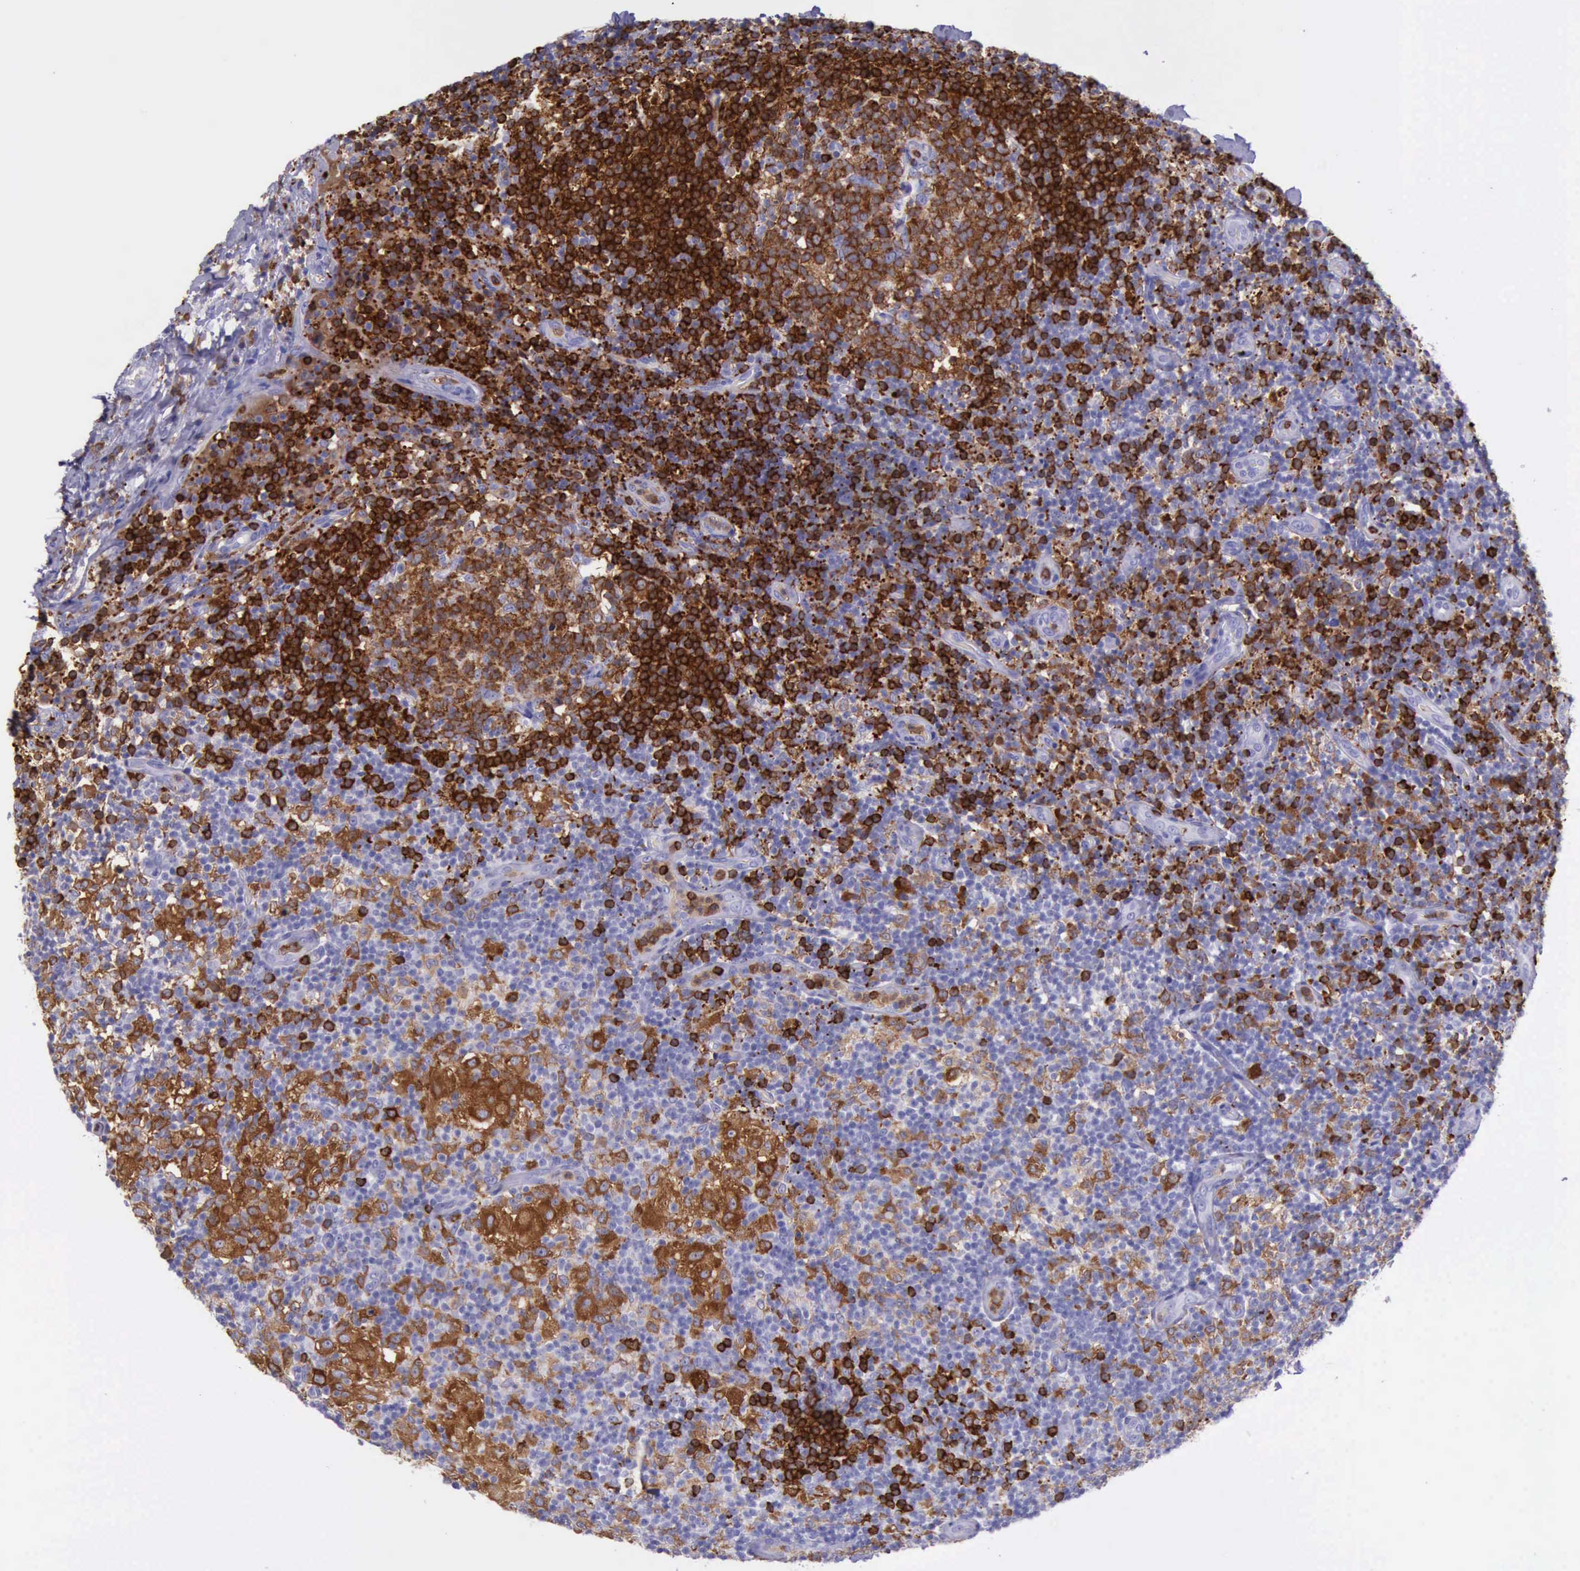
{"staining": {"intensity": "moderate", "quantity": ">75%", "location": "cytoplasmic/membranous"}, "tissue": "lymph node", "cell_type": "Germinal center cells", "image_type": "normal", "snomed": [{"axis": "morphology", "description": "Normal tissue, NOS"}, {"axis": "morphology", "description": "Inflammation, NOS"}, {"axis": "topography", "description": "Lymph node"}], "caption": "DAB (3,3'-diaminobenzidine) immunohistochemical staining of normal lymph node demonstrates moderate cytoplasmic/membranous protein positivity in about >75% of germinal center cells. Ihc stains the protein in brown and the nuclei are stained blue.", "gene": "BTK", "patient": {"sex": "male", "age": 46}}